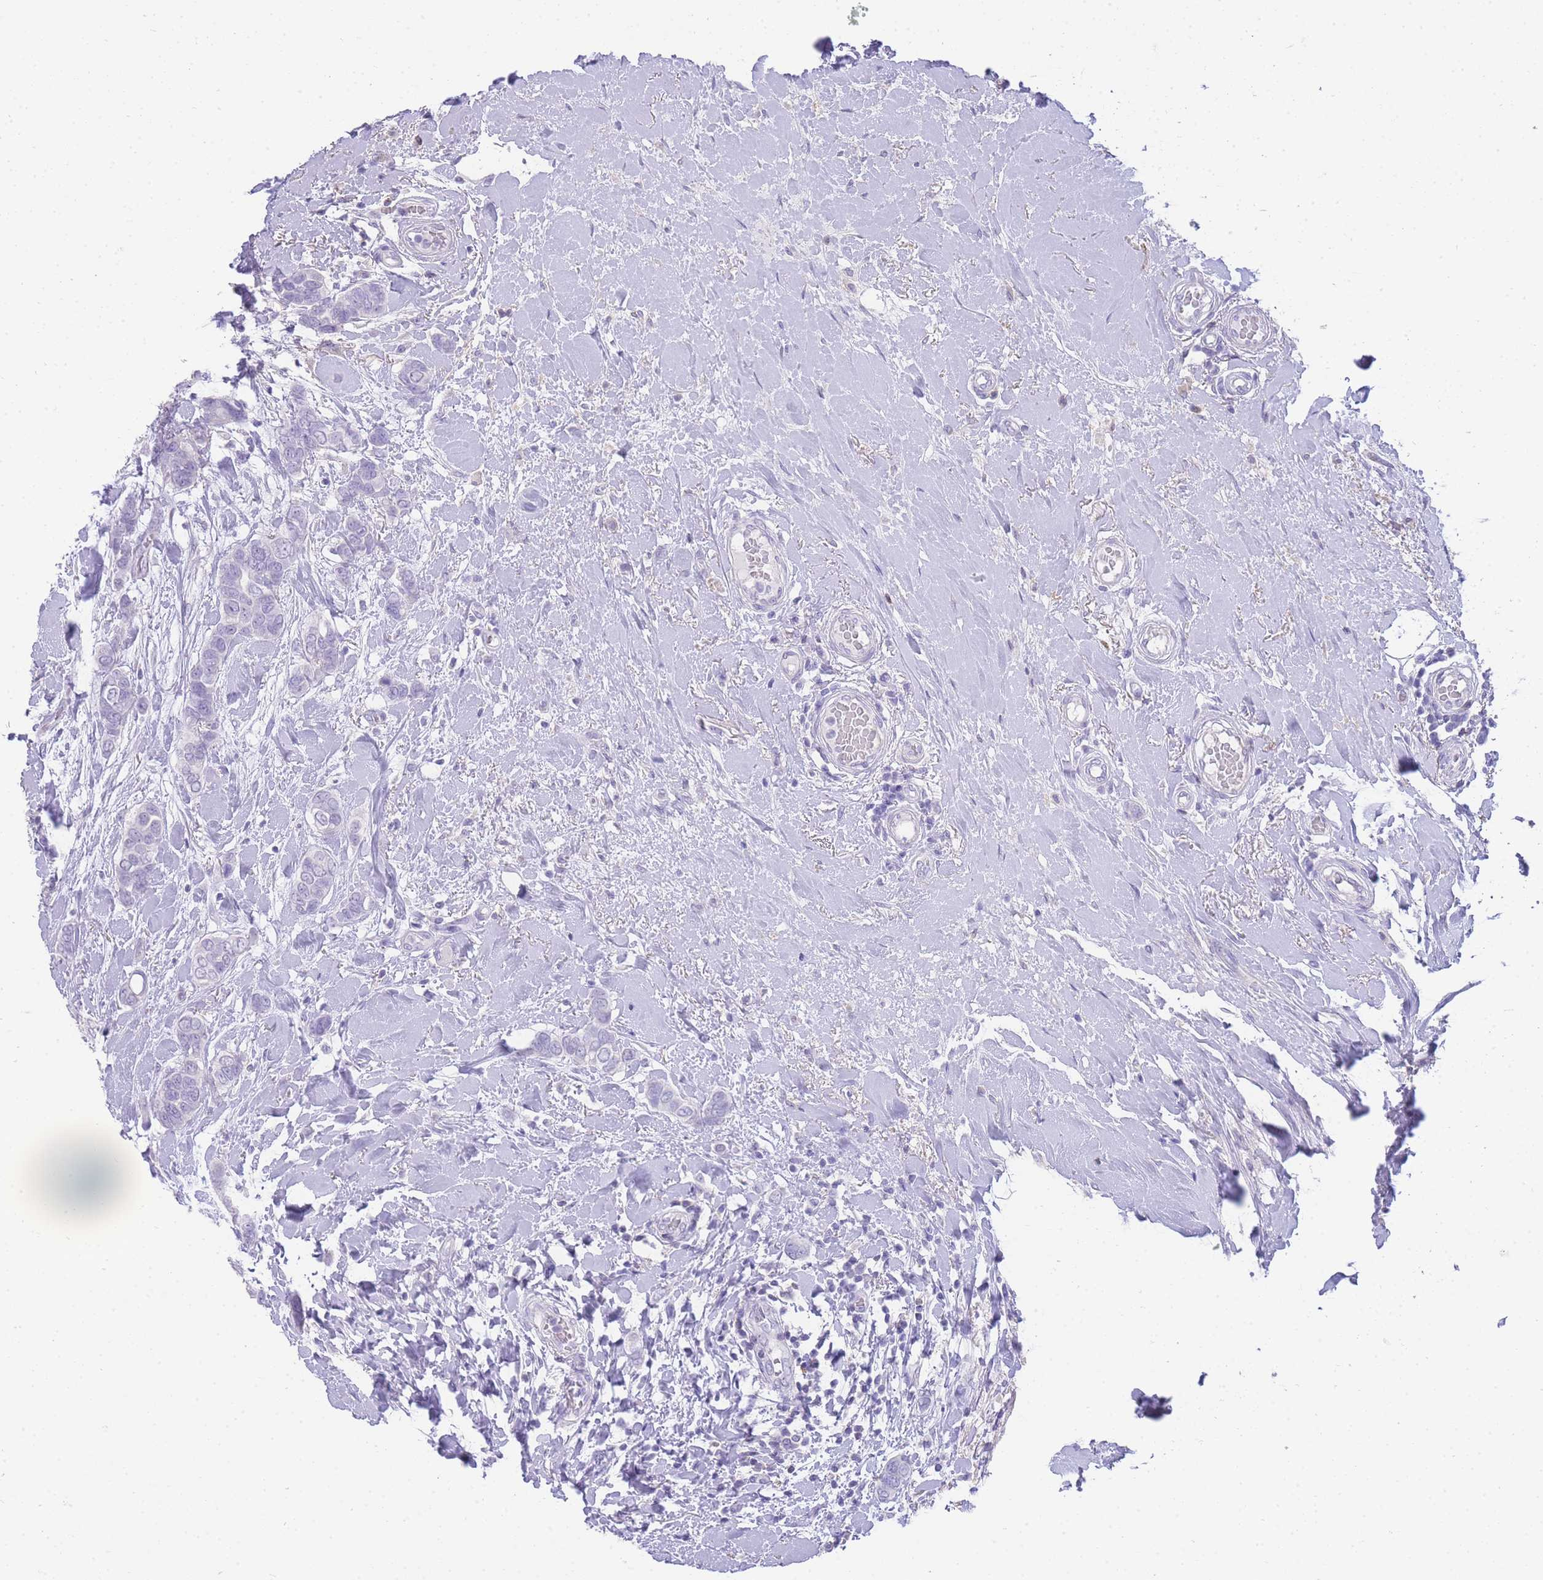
{"staining": {"intensity": "negative", "quantity": "none", "location": "none"}, "tissue": "breast cancer", "cell_type": "Tumor cells", "image_type": "cancer", "snomed": [{"axis": "morphology", "description": "Lobular carcinoma"}, {"axis": "topography", "description": "Breast"}], "caption": "Immunohistochemistry of breast cancer demonstrates no positivity in tumor cells.", "gene": "DPP4", "patient": {"sex": "female", "age": 51}}